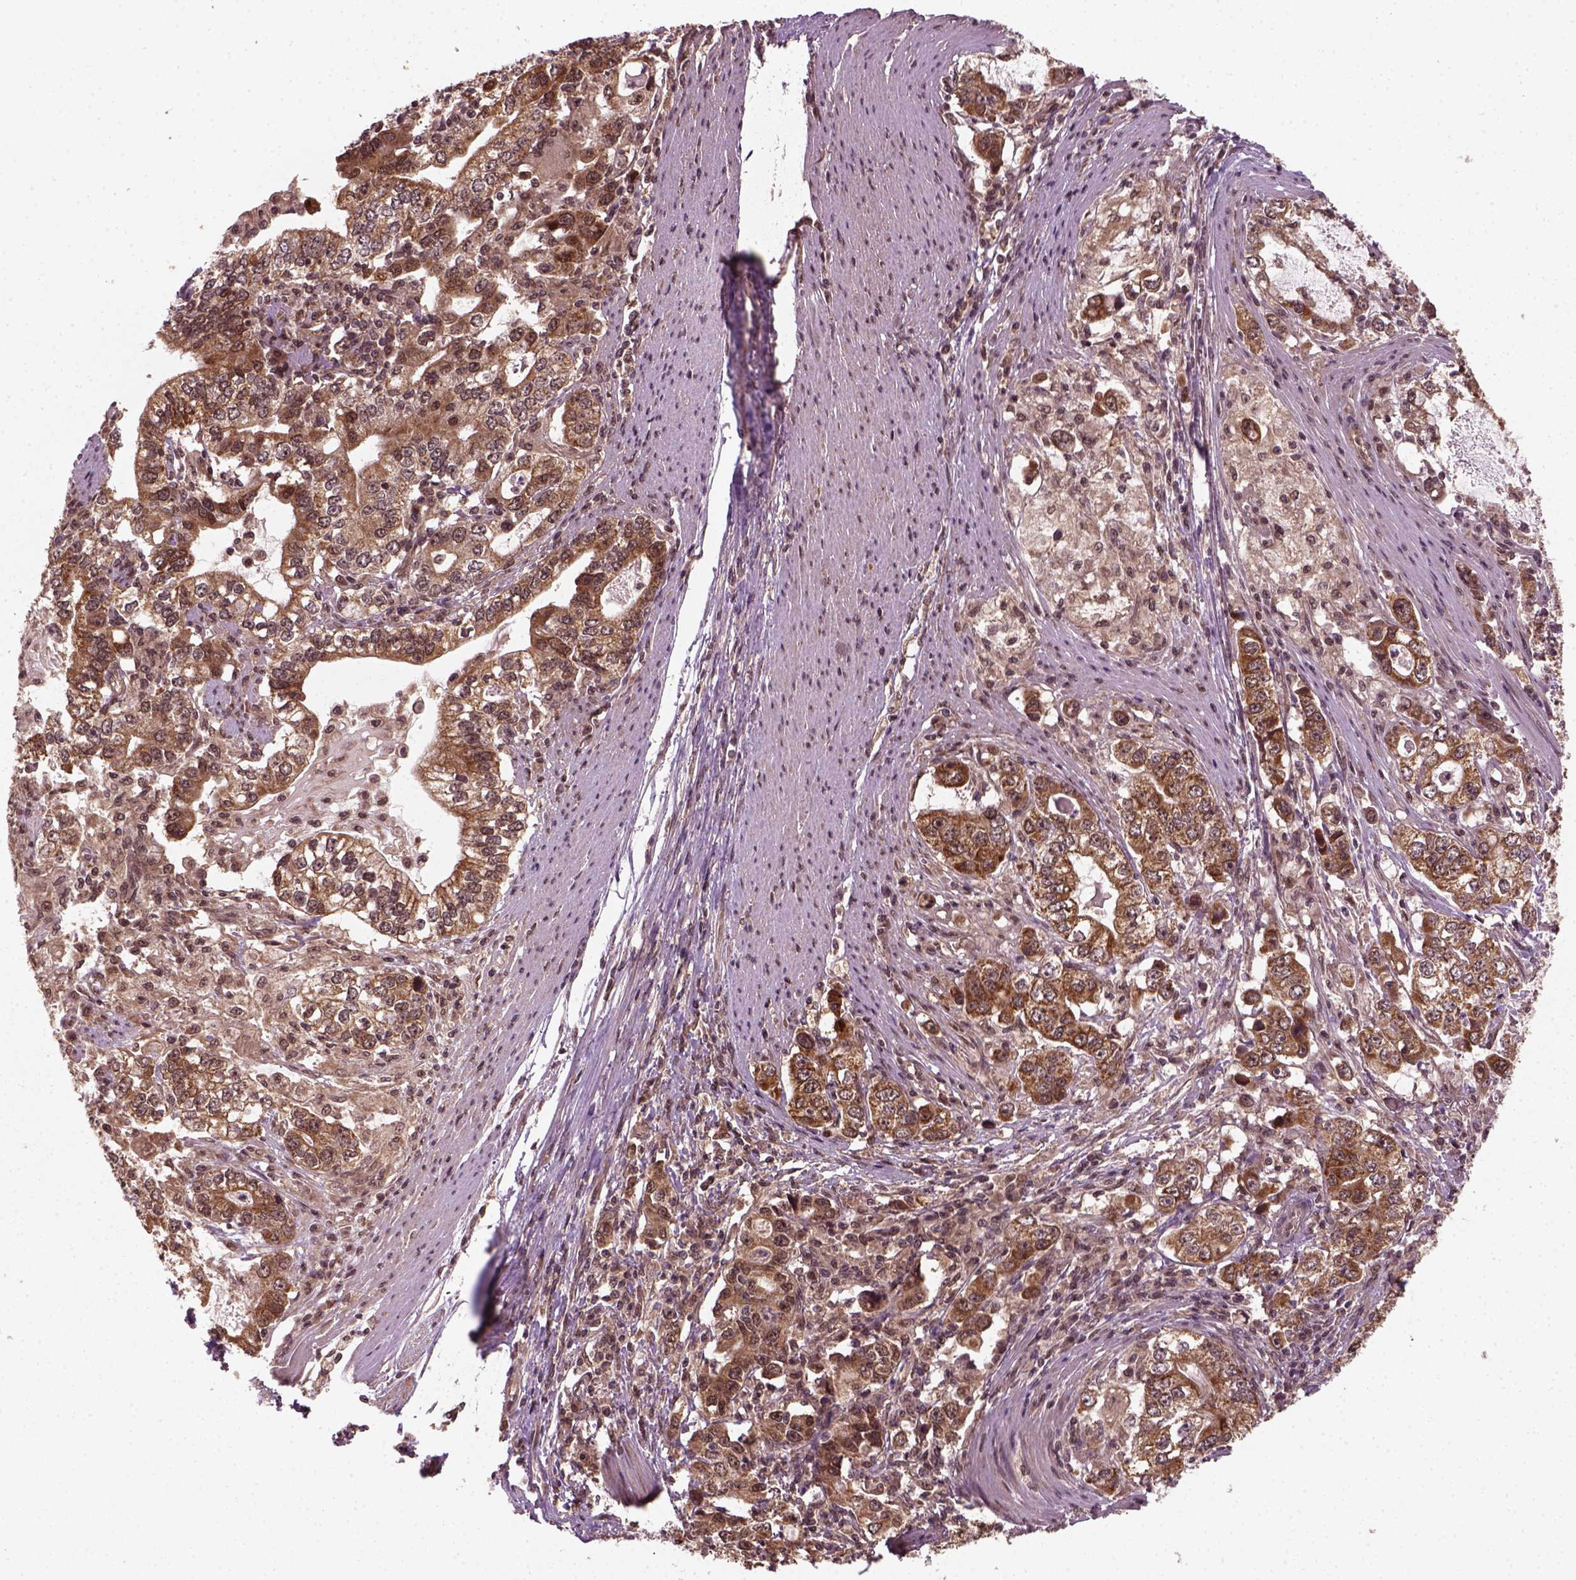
{"staining": {"intensity": "moderate", "quantity": ">75%", "location": "cytoplasmic/membranous"}, "tissue": "stomach cancer", "cell_type": "Tumor cells", "image_type": "cancer", "snomed": [{"axis": "morphology", "description": "Adenocarcinoma, NOS"}, {"axis": "topography", "description": "Stomach, lower"}], "caption": "Moderate cytoplasmic/membranous protein expression is present in approximately >75% of tumor cells in stomach cancer (adenocarcinoma).", "gene": "NUDT9", "patient": {"sex": "female", "age": 72}}